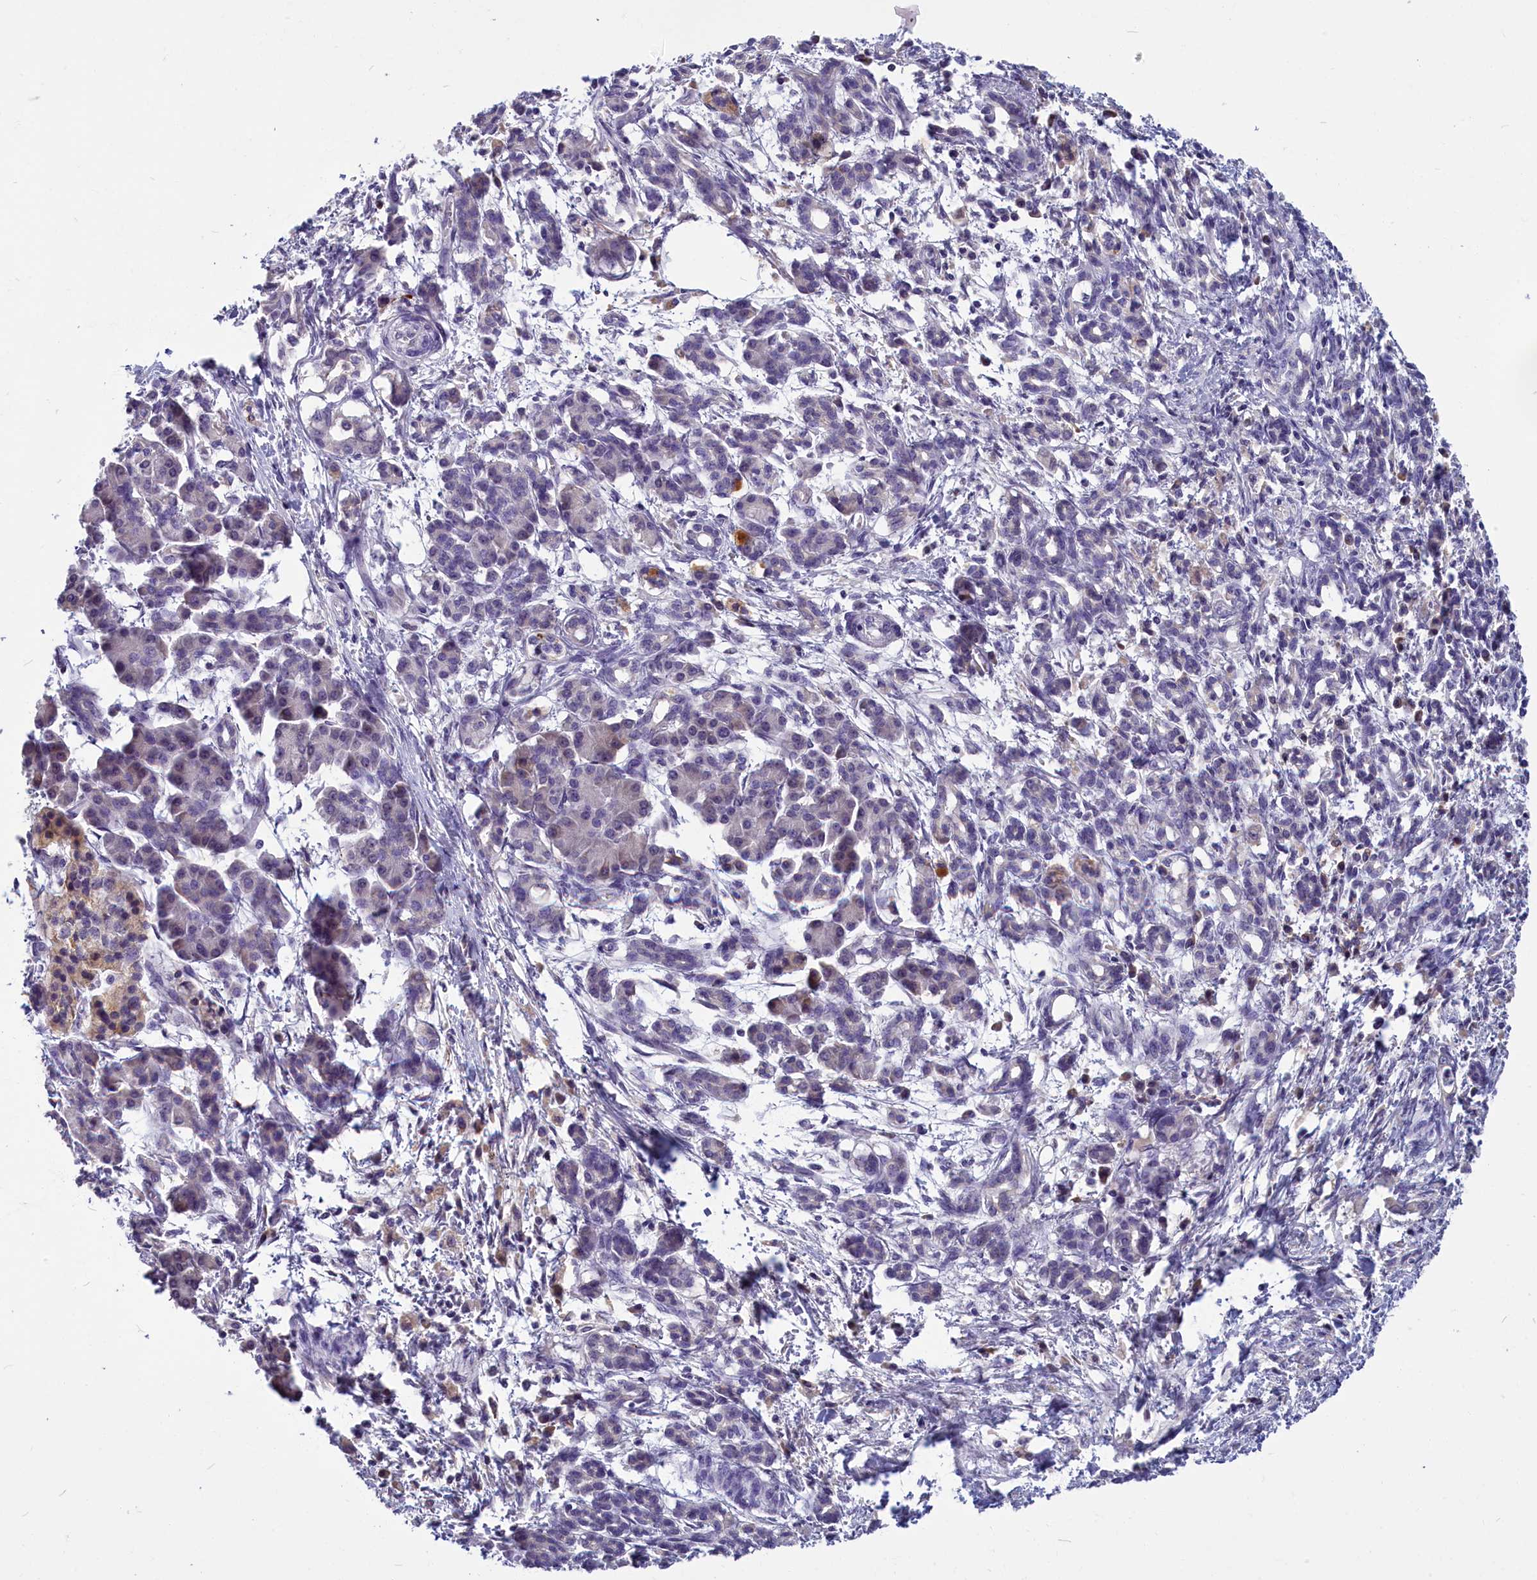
{"staining": {"intensity": "negative", "quantity": "none", "location": "none"}, "tissue": "pancreatic cancer", "cell_type": "Tumor cells", "image_type": "cancer", "snomed": [{"axis": "morphology", "description": "Adenocarcinoma, NOS"}, {"axis": "topography", "description": "Pancreas"}], "caption": "A high-resolution image shows immunohistochemistry (IHC) staining of pancreatic cancer, which exhibits no significant expression in tumor cells. (DAB IHC, high magnification).", "gene": "SV2C", "patient": {"sex": "female", "age": 55}}